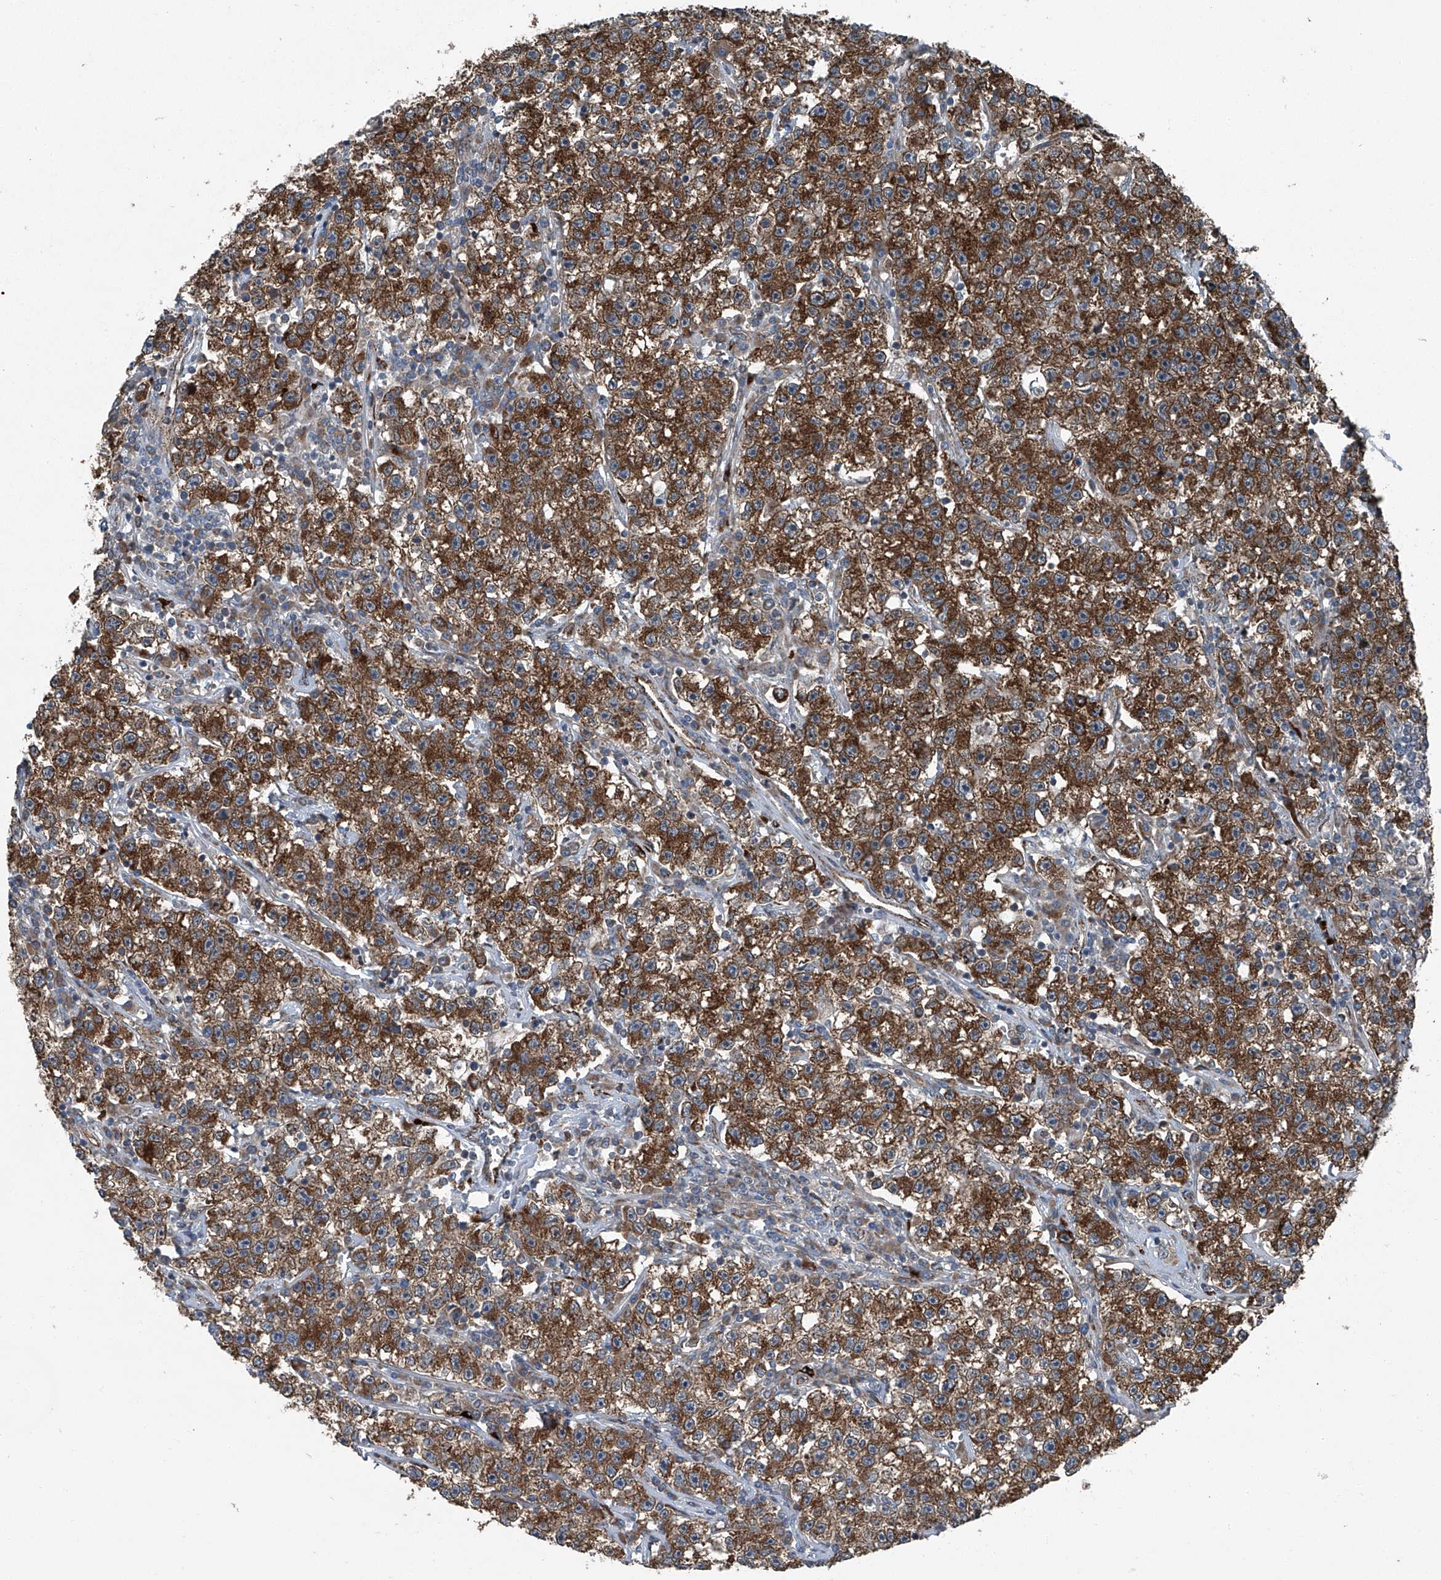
{"staining": {"intensity": "strong", "quantity": ">75%", "location": "cytoplasmic/membranous"}, "tissue": "testis cancer", "cell_type": "Tumor cells", "image_type": "cancer", "snomed": [{"axis": "morphology", "description": "Seminoma, NOS"}, {"axis": "topography", "description": "Testis"}], "caption": "Human testis cancer stained with a protein marker exhibits strong staining in tumor cells.", "gene": "SENP2", "patient": {"sex": "male", "age": 22}}